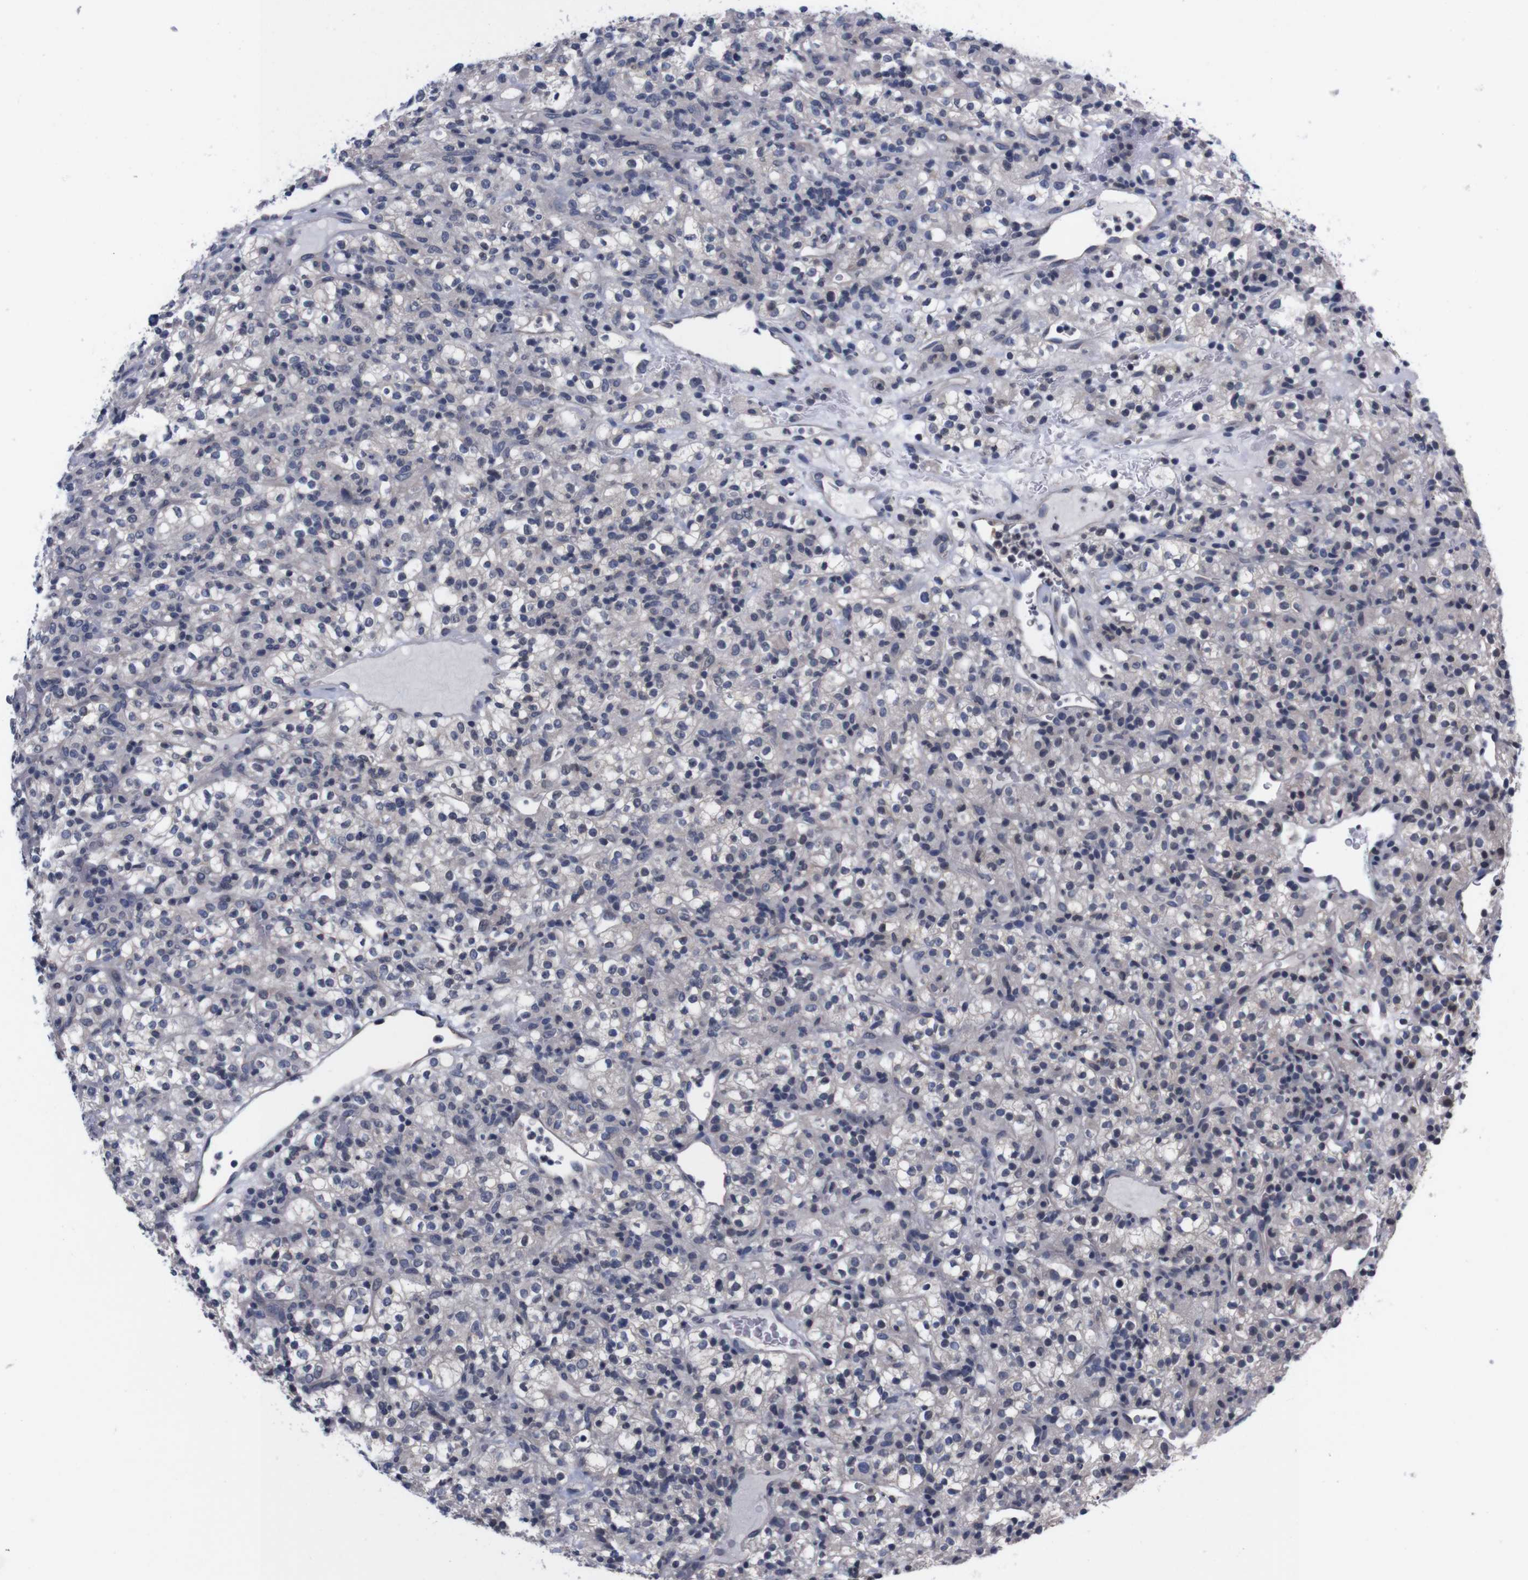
{"staining": {"intensity": "negative", "quantity": "none", "location": "none"}, "tissue": "renal cancer", "cell_type": "Tumor cells", "image_type": "cancer", "snomed": [{"axis": "morphology", "description": "Normal tissue, NOS"}, {"axis": "morphology", "description": "Adenocarcinoma, NOS"}, {"axis": "topography", "description": "Kidney"}], "caption": "This is a histopathology image of immunohistochemistry (IHC) staining of renal cancer, which shows no staining in tumor cells.", "gene": "TNFRSF21", "patient": {"sex": "female", "age": 72}}